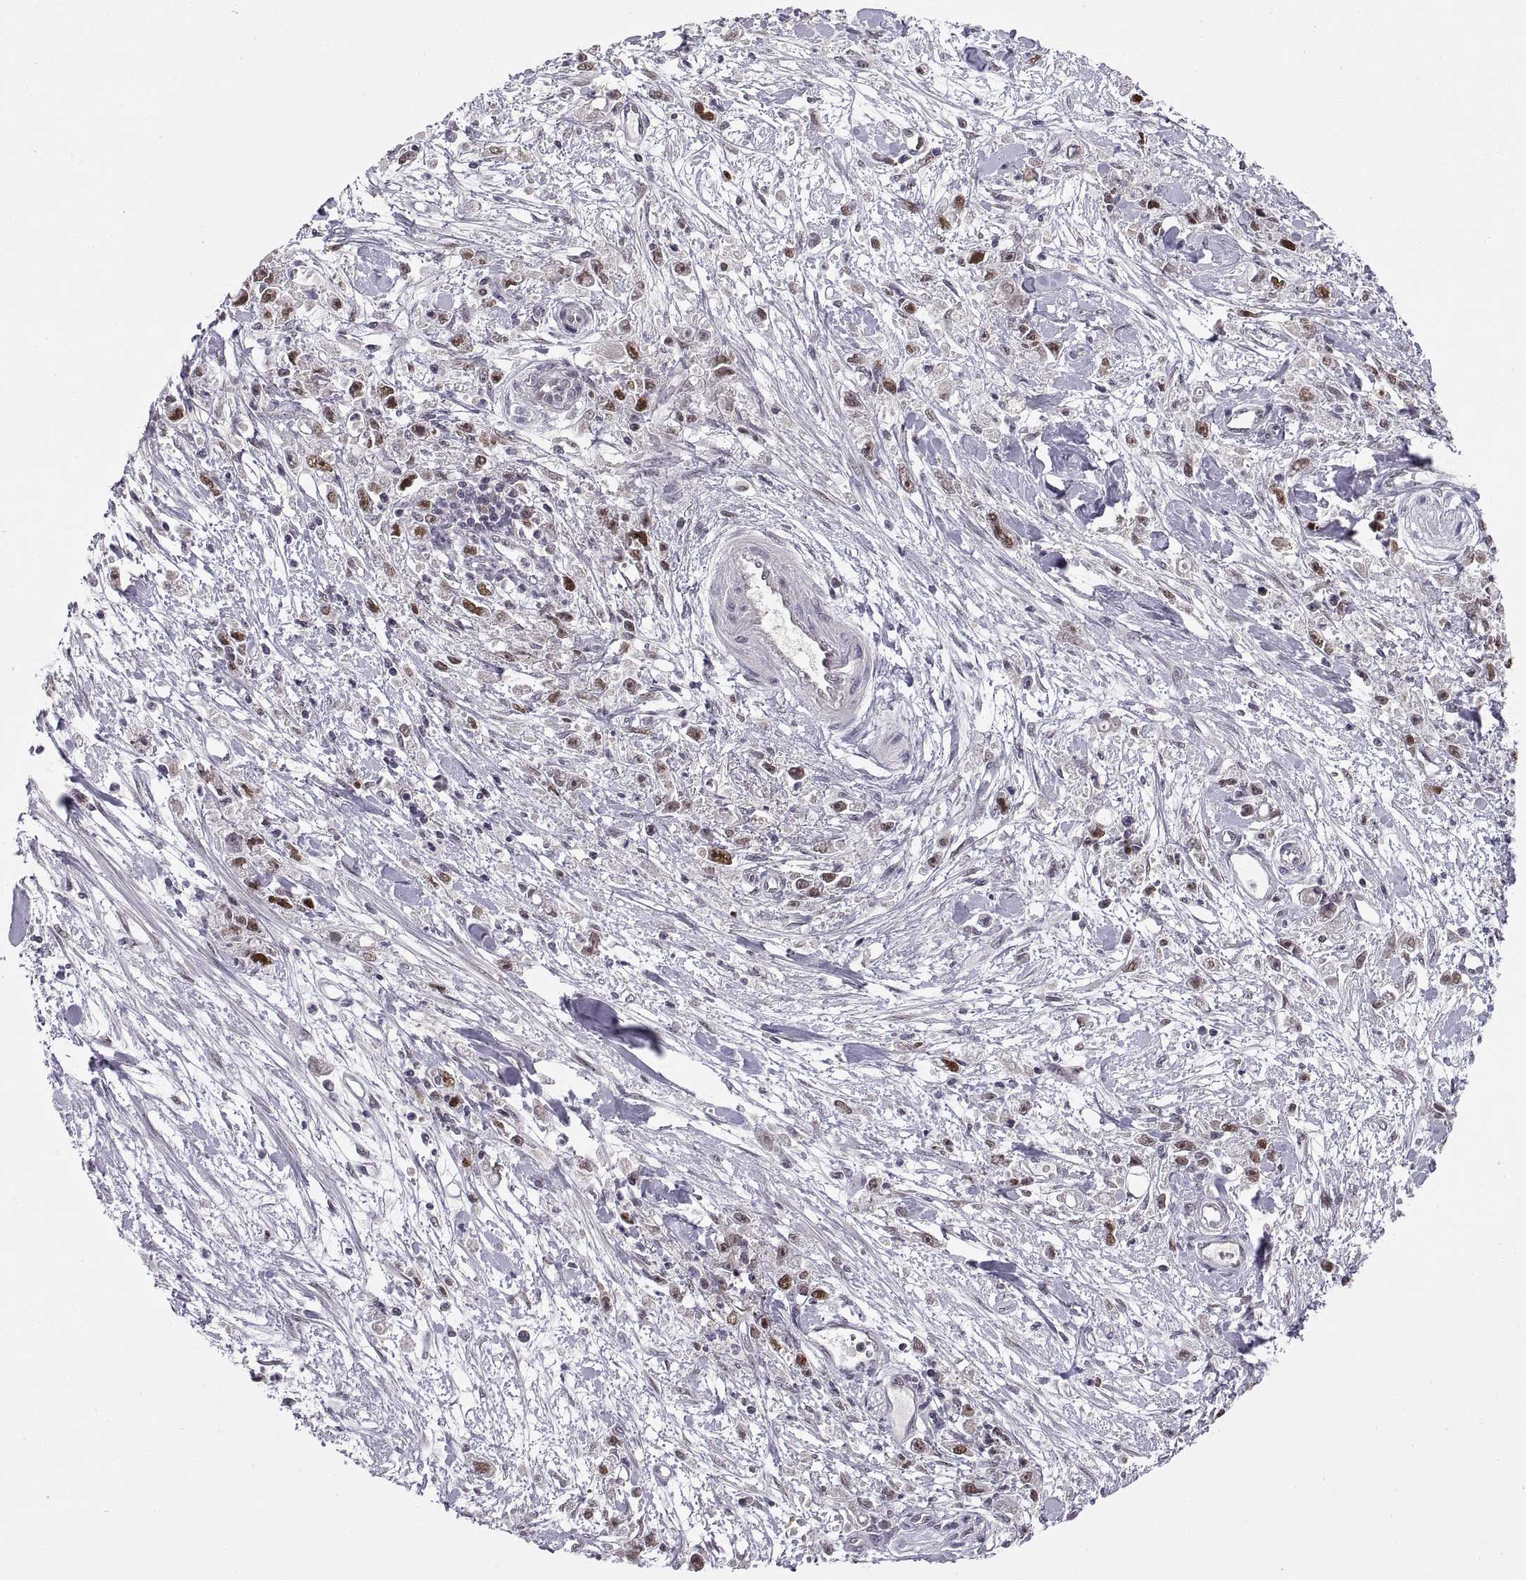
{"staining": {"intensity": "moderate", "quantity": "<25%", "location": "nuclear"}, "tissue": "stomach cancer", "cell_type": "Tumor cells", "image_type": "cancer", "snomed": [{"axis": "morphology", "description": "Adenocarcinoma, NOS"}, {"axis": "topography", "description": "Stomach"}], "caption": "Human adenocarcinoma (stomach) stained with a protein marker demonstrates moderate staining in tumor cells.", "gene": "CHFR", "patient": {"sex": "female", "age": 59}}